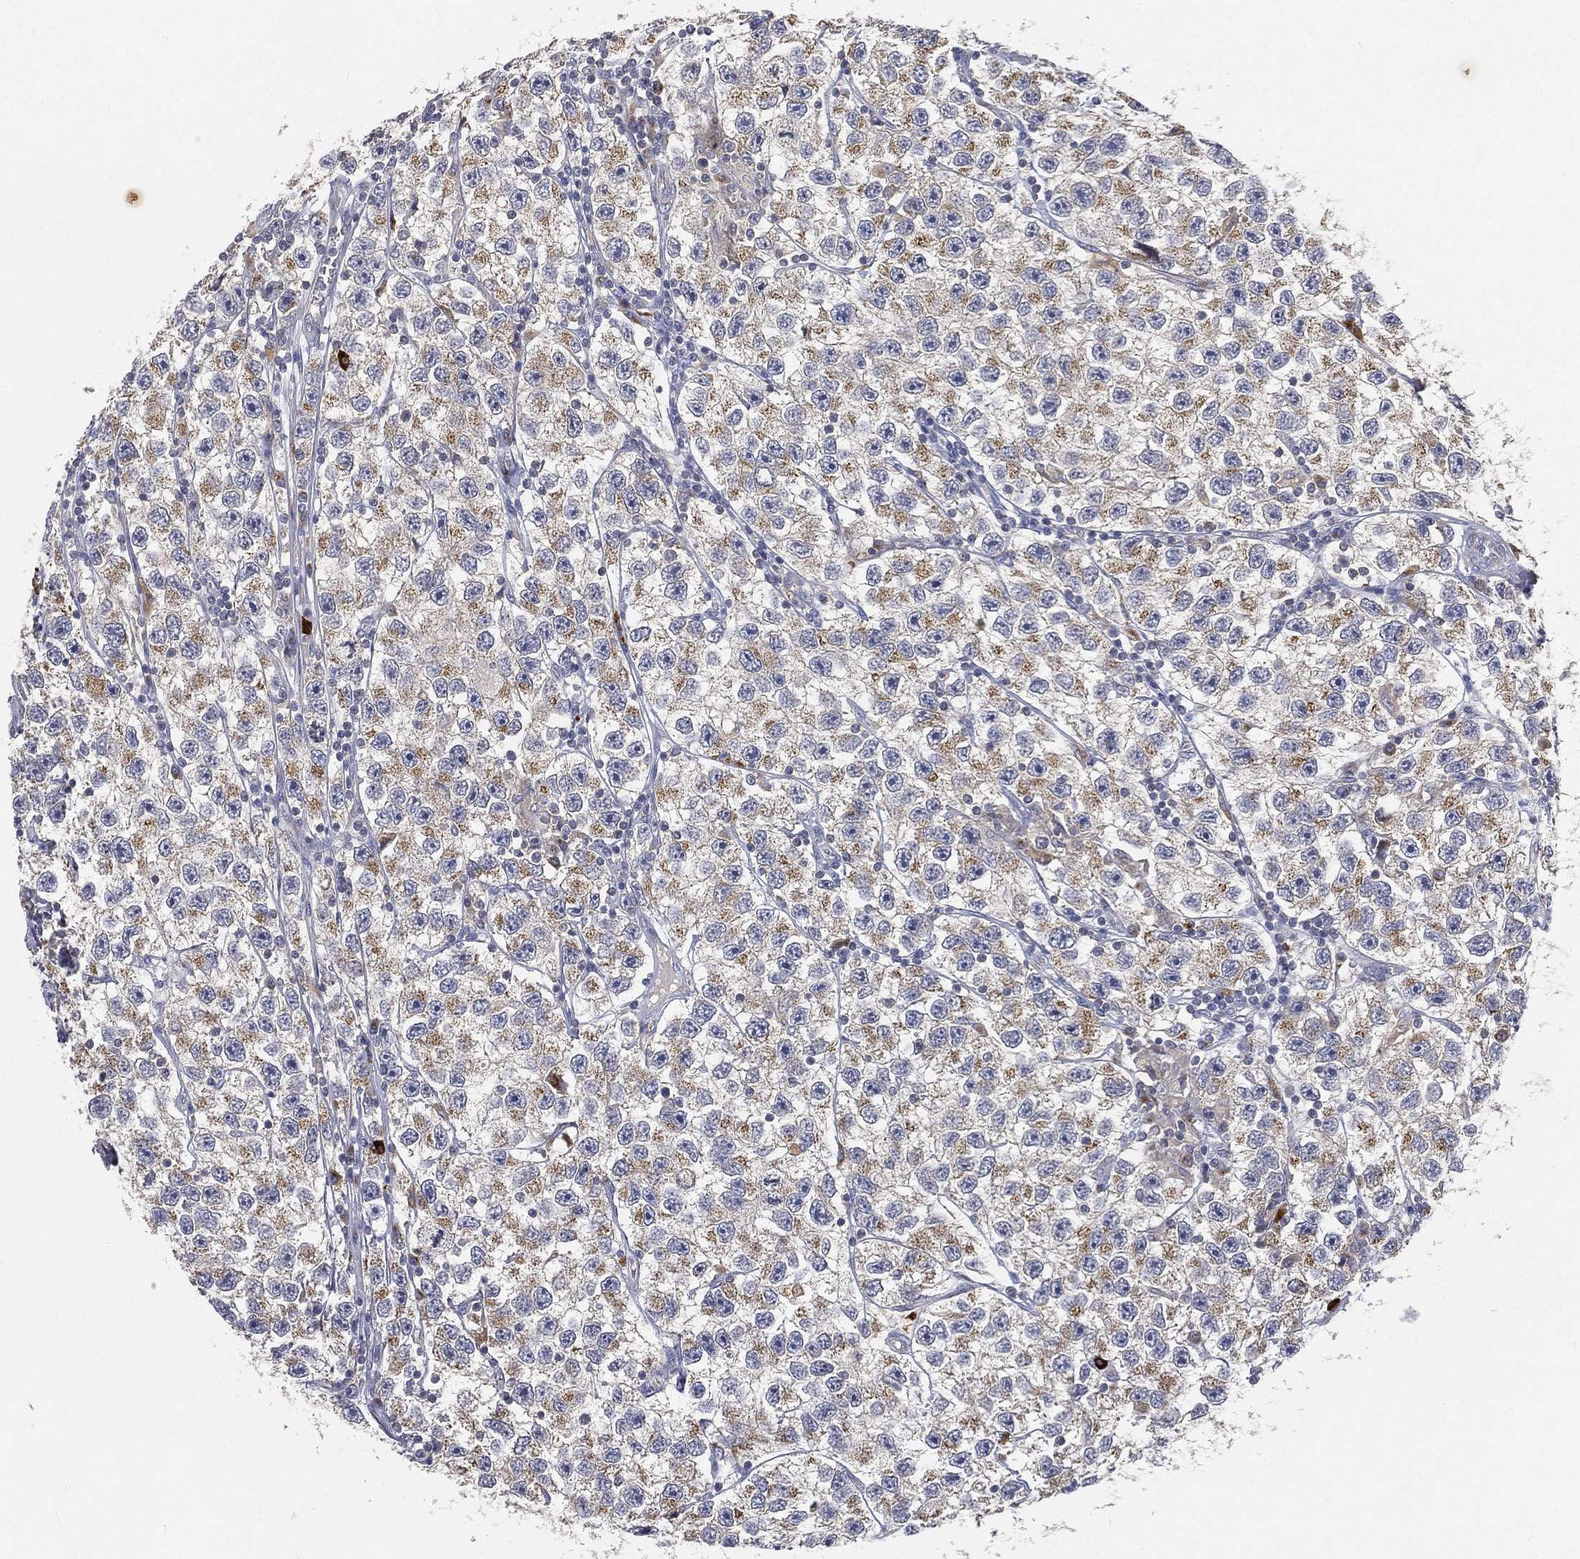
{"staining": {"intensity": "moderate", "quantity": "25%-75%", "location": "cytoplasmic/membranous"}, "tissue": "testis cancer", "cell_type": "Tumor cells", "image_type": "cancer", "snomed": [{"axis": "morphology", "description": "Seminoma, NOS"}, {"axis": "topography", "description": "Testis"}], "caption": "This histopathology image shows immunohistochemistry (IHC) staining of human seminoma (testis), with medium moderate cytoplasmic/membranous staining in about 25%-75% of tumor cells.", "gene": "CTSL", "patient": {"sex": "male", "age": 26}}